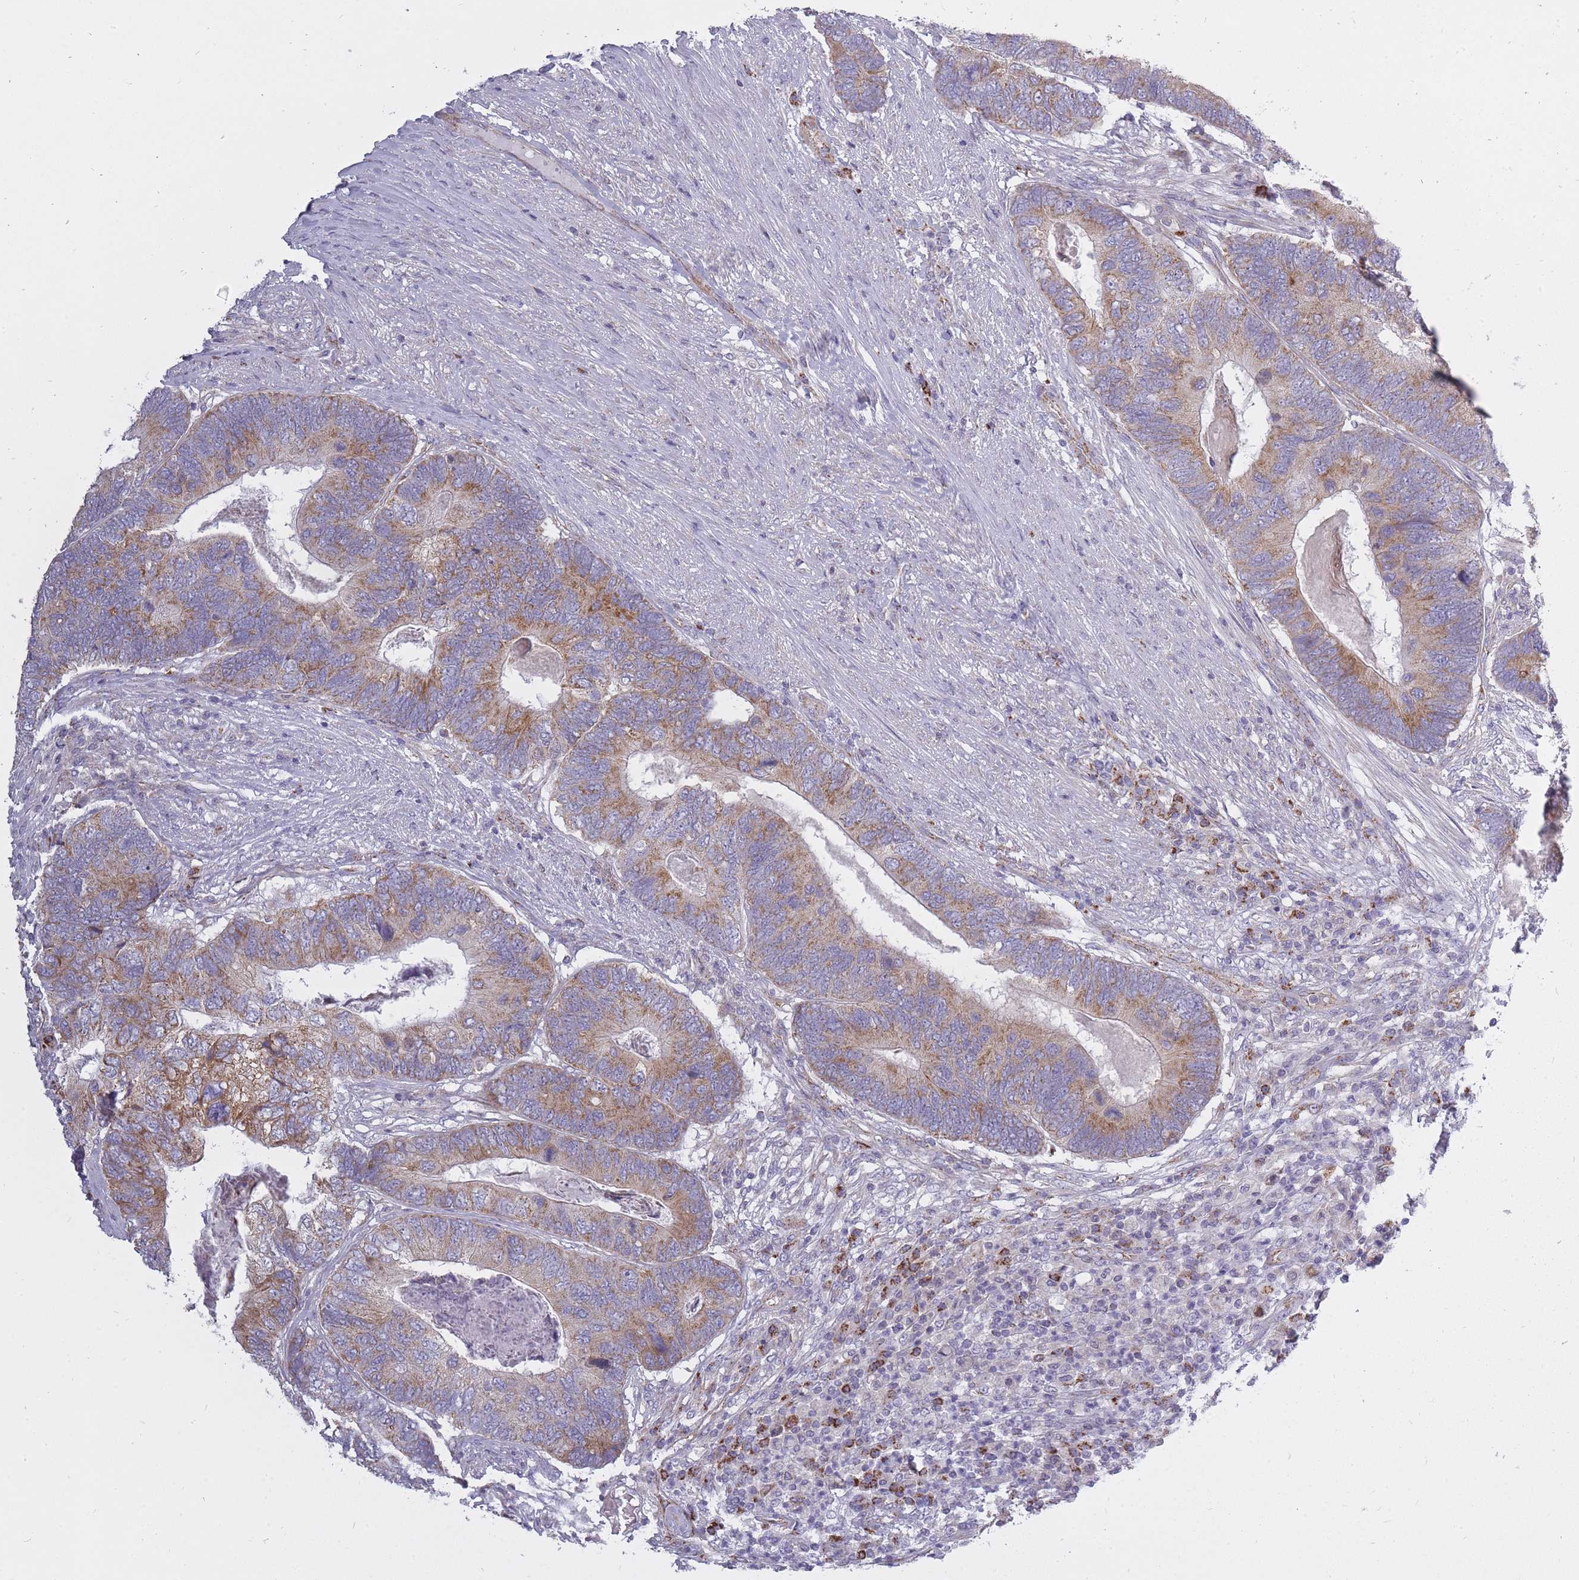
{"staining": {"intensity": "moderate", "quantity": "25%-75%", "location": "cytoplasmic/membranous"}, "tissue": "colorectal cancer", "cell_type": "Tumor cells", "image_type": "cancer", "snomed": [{"axis": "morphology", "description": "Adenocarcinoma, NOS"}, {"axis": "topography", "description": "Colon"}], "caption": "Protein staining of colorectal cancer (adenocarcinoma) tissue reveals moderate cytoplasmic/membranous staining in approximately 25%-75% of tumor cells.", "gene": "ALKBH4", "patient": {"sex": "female", "age": 67}}